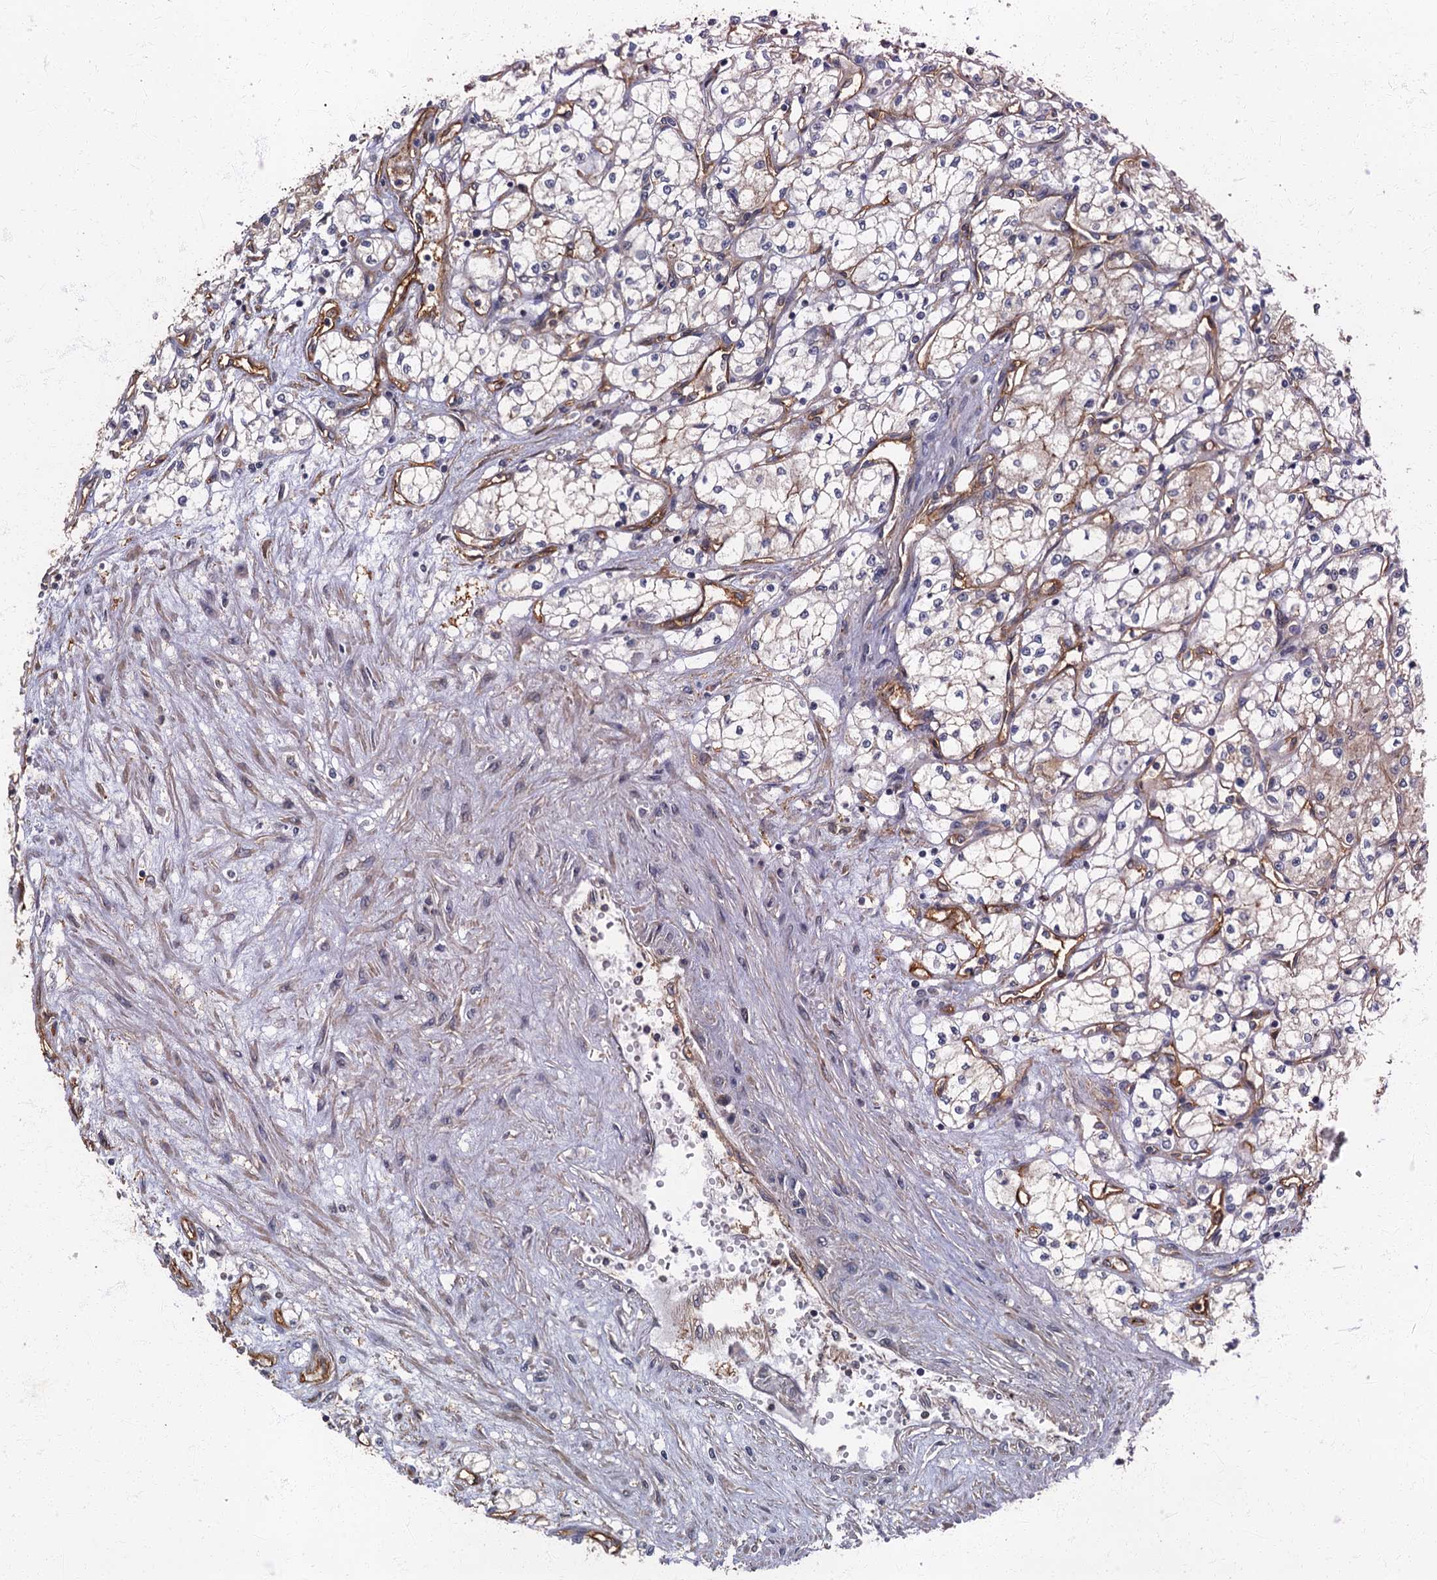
{"staining": {"intensity": "weak", "quantity": "<25%", "location": "cytoplasmic/membranous"}, "tissue": "renal cancer", "cell_type": "Tumor cells", "image_type": "cancer", "snomed": [{"axis": "morphology", "description": "Adenocarcinoma, NOS"}, {"axis": "topography", "description": "Kidney"}], "caption": "Micrograph shows no significant protein positivity in tumor cells of renal cancer.", "gene": "ARL11", "patient": {"sex": "male", "age": 59}}